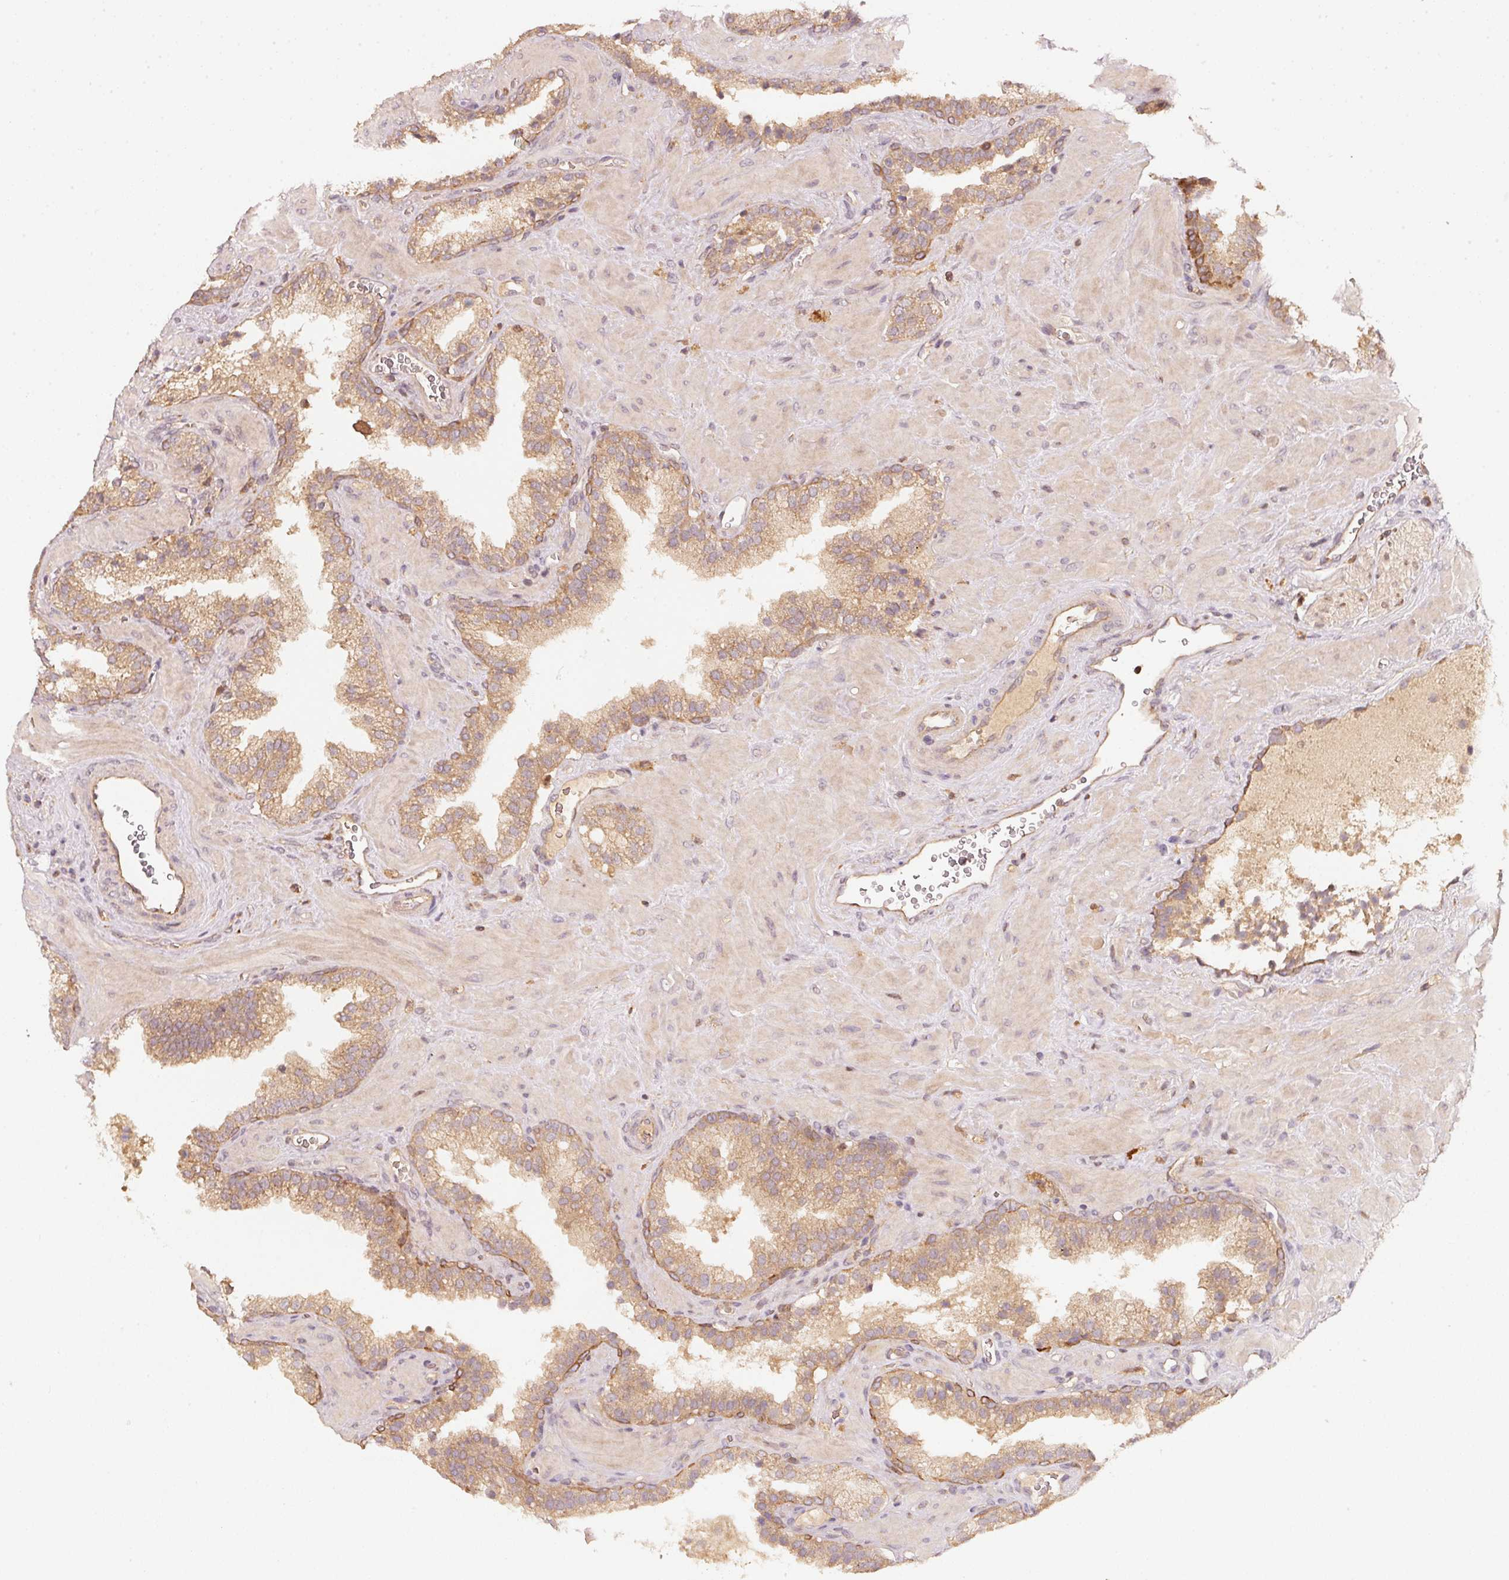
{"staining": {"intensity": "moderate", "quantity": ">75%", "location": "cytoplasmic/membranous"}, "tissue": "prostate cancer", "cell_type": "Tumor cells", "image_type": "cancer", "snomed": [{"axis": "morphology", "description": "Adenocarcinoma, Low grade"}, {"axis": "topography", "description": "Prostate"}], "caption": "Tumor cells demonstrate medium levels of moderate cytoplasmic/membranous expression in about >75% of cells in human adenocarcinoma (low-grade) (prostate).", "gene": "RRAS2", "patient": {"sex": "male", "age": 62}}